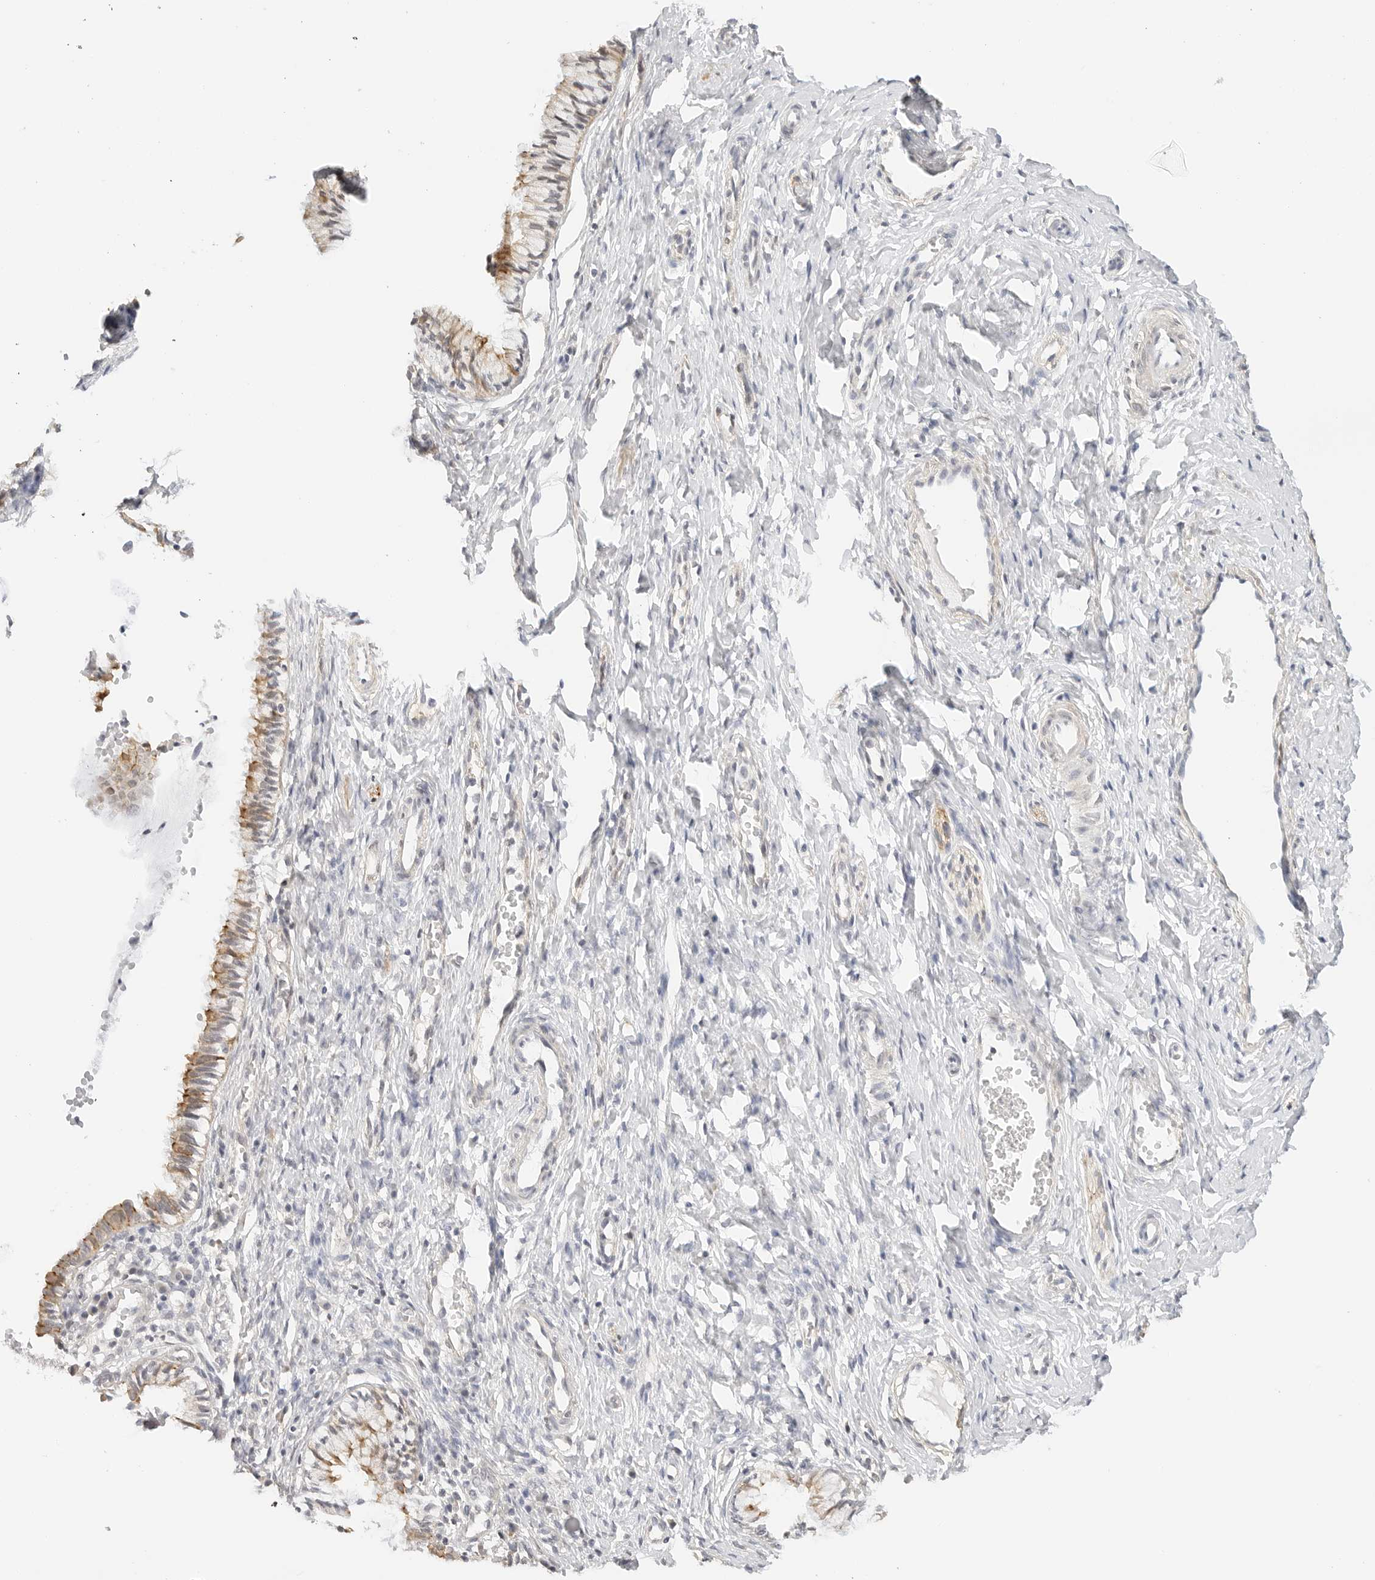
{"staining": {"intensity": "moderate", "quantity": ">75%", "location": "cytoplasmic/membranous"}, "tissue": "cervix", "cell_type": "Glandular cells", "image_type": "normal", "snomed": [{"axis": "morphology", "description": "Normal tissue, NOS"}, {"axis": "topography", "description": "Cervix"}], "caption": "Unremarkable cervix was stained to show a protein in brown. There is medium levels of moderate cytoplasmic/membranous expression in about >75% of glandular cells. The staining was performed using DAB, with brown indicating positive protein expression. Nuclei are stained blue with hematoxylin.", "gene": "PCDH19", "patient": {"sex": "female", "age": 27}}